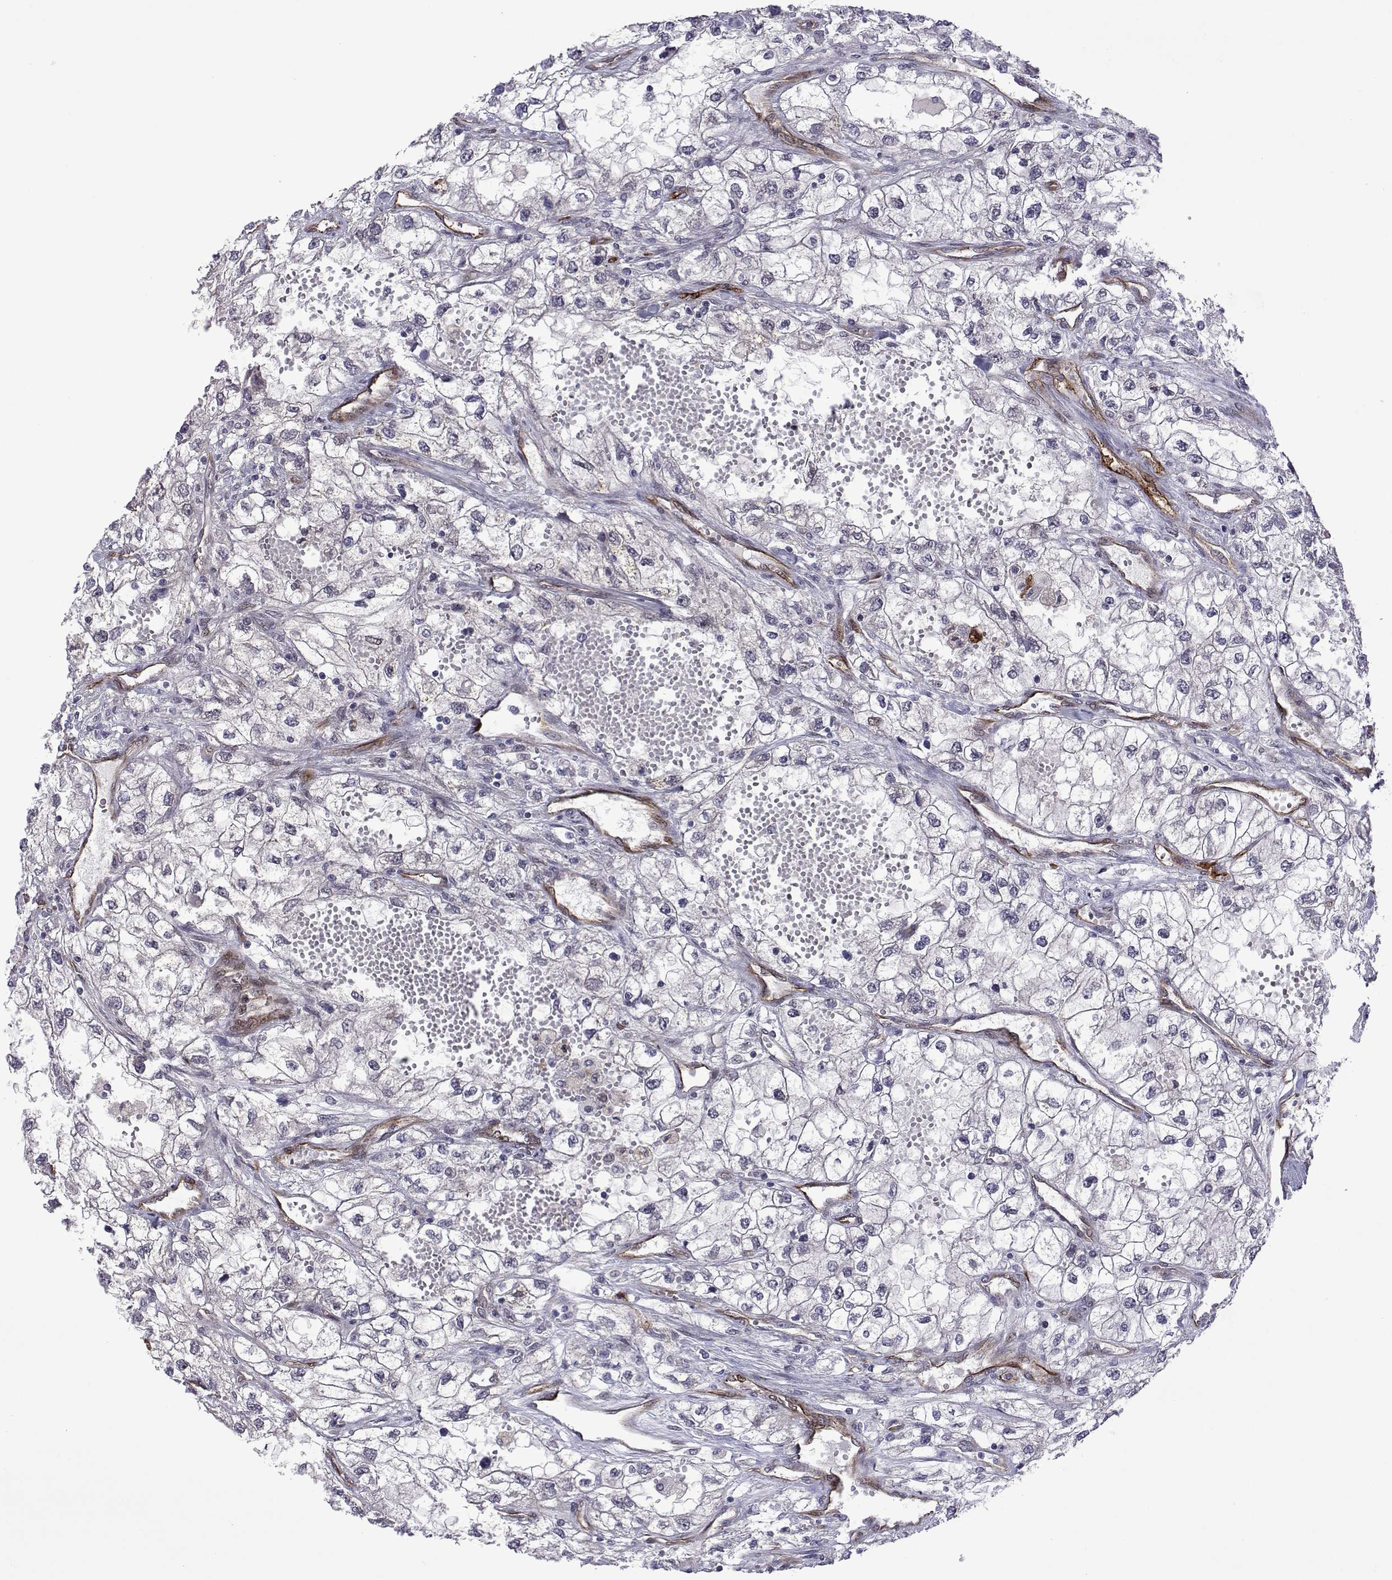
{"staining": {"intensity": "negative", "quantity": "none", "location": "none"}, "tissue": "renal cancer", "cell_type": "Tumor cells", "image_type": "cancer", "snomed": [{"axis": "morphology", "description": "Adenocarcinoma, NOS"}, {"axis": "topography", "description": "Kidney"}], "caption": "Protein analysis of adenocarcinoma (renal) exhibits no significant positivity in tumor cells.", "gene": "EFCAB3", "patient": {"sex": "male", "age": 59}}